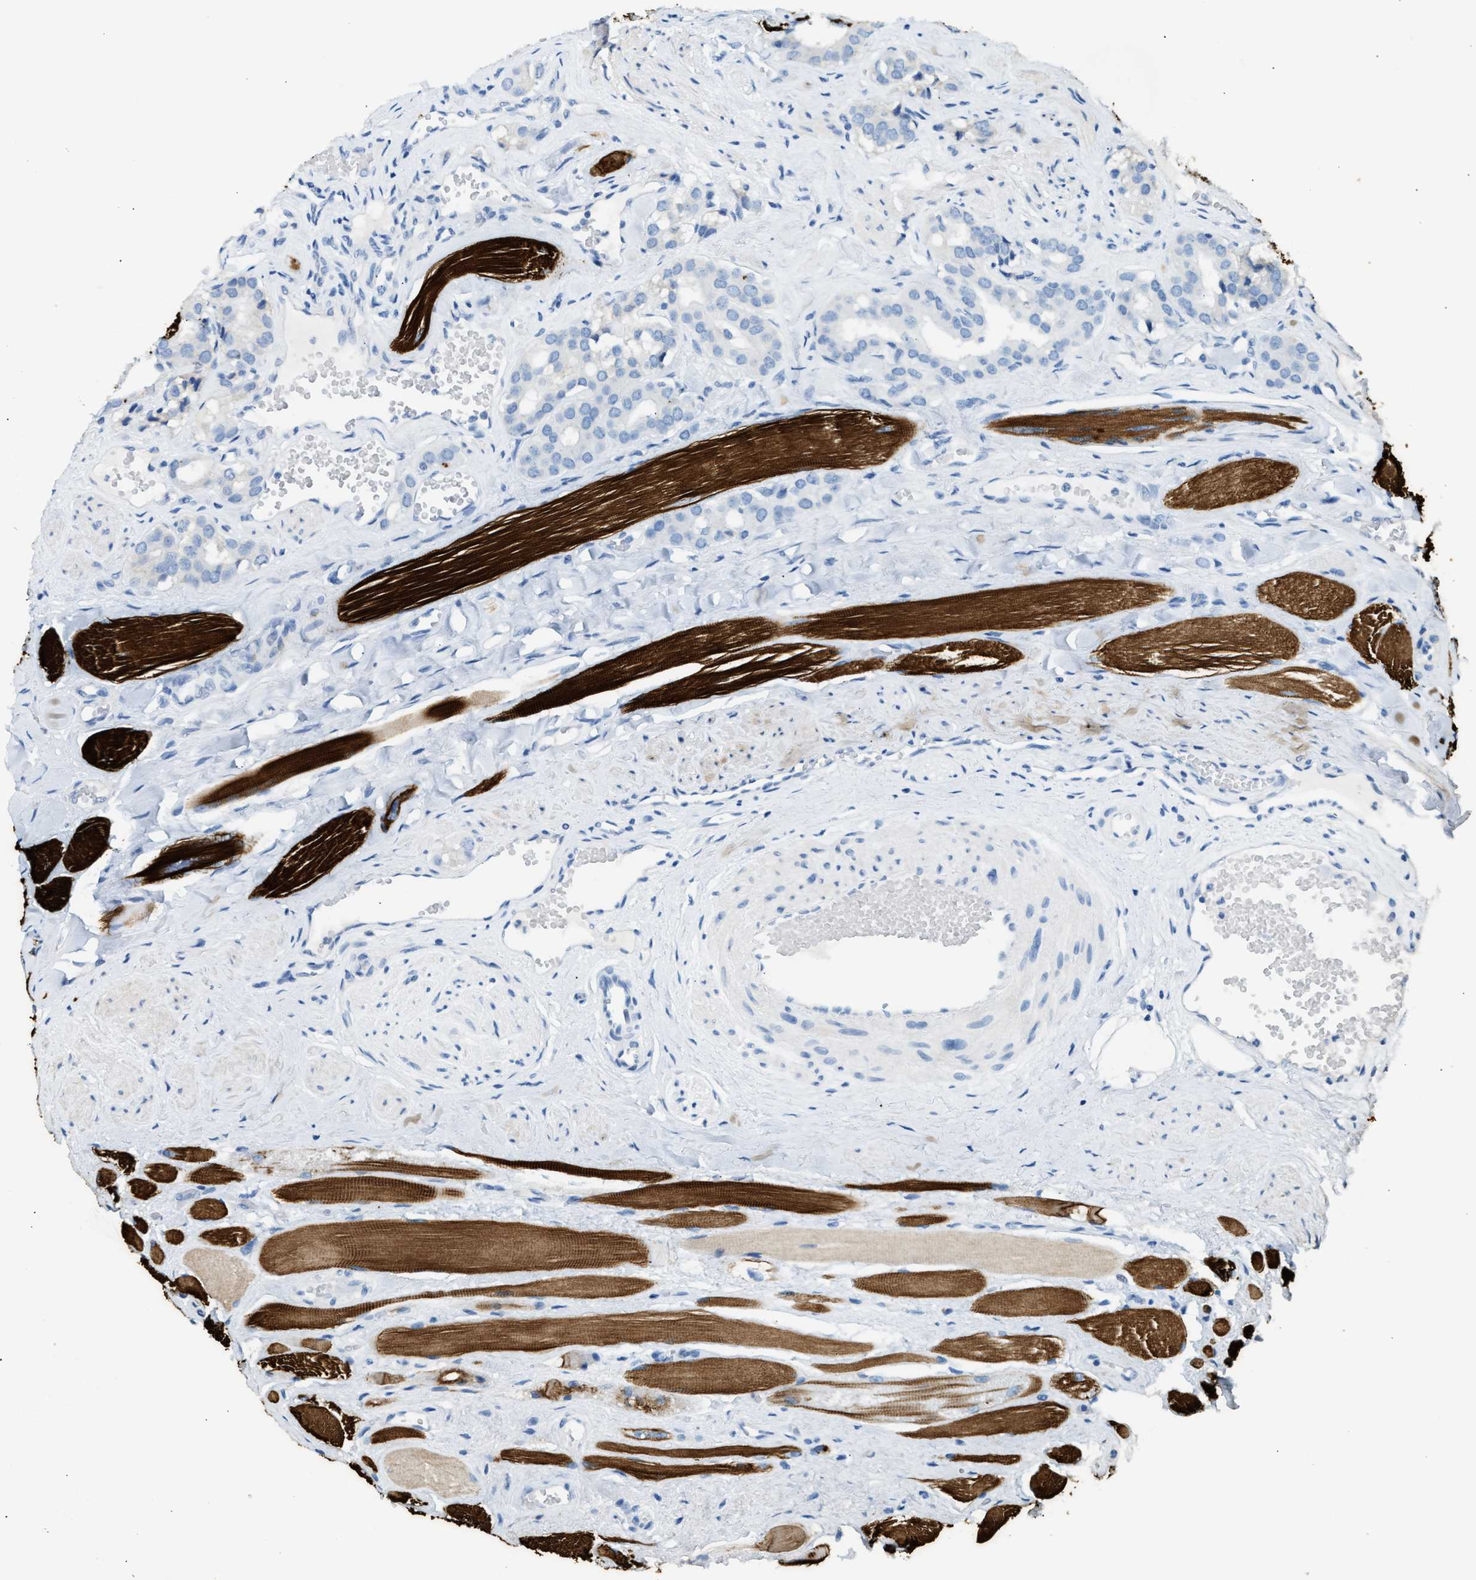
{"staining": {"intensity": "negative", "quantity": "none", "location": "none"}, "tissue": "prostate cancer", "cell_type": "Tumor cells", "image_type": "cancer", "snomed": [{"axis": "morphology", "description": "Adenocarcinoma, High grade"}, {"axis": "topography", "description": "Prostate"}], "caption": "High power microscopy image of an immunohistochemistry histopathology image of prostate cancer (high-grade adenocarcinoma), revealing no significant staining in tumor cells.", "gene": "ERBB2", "patient": {"sex": "male", "age": 52}}